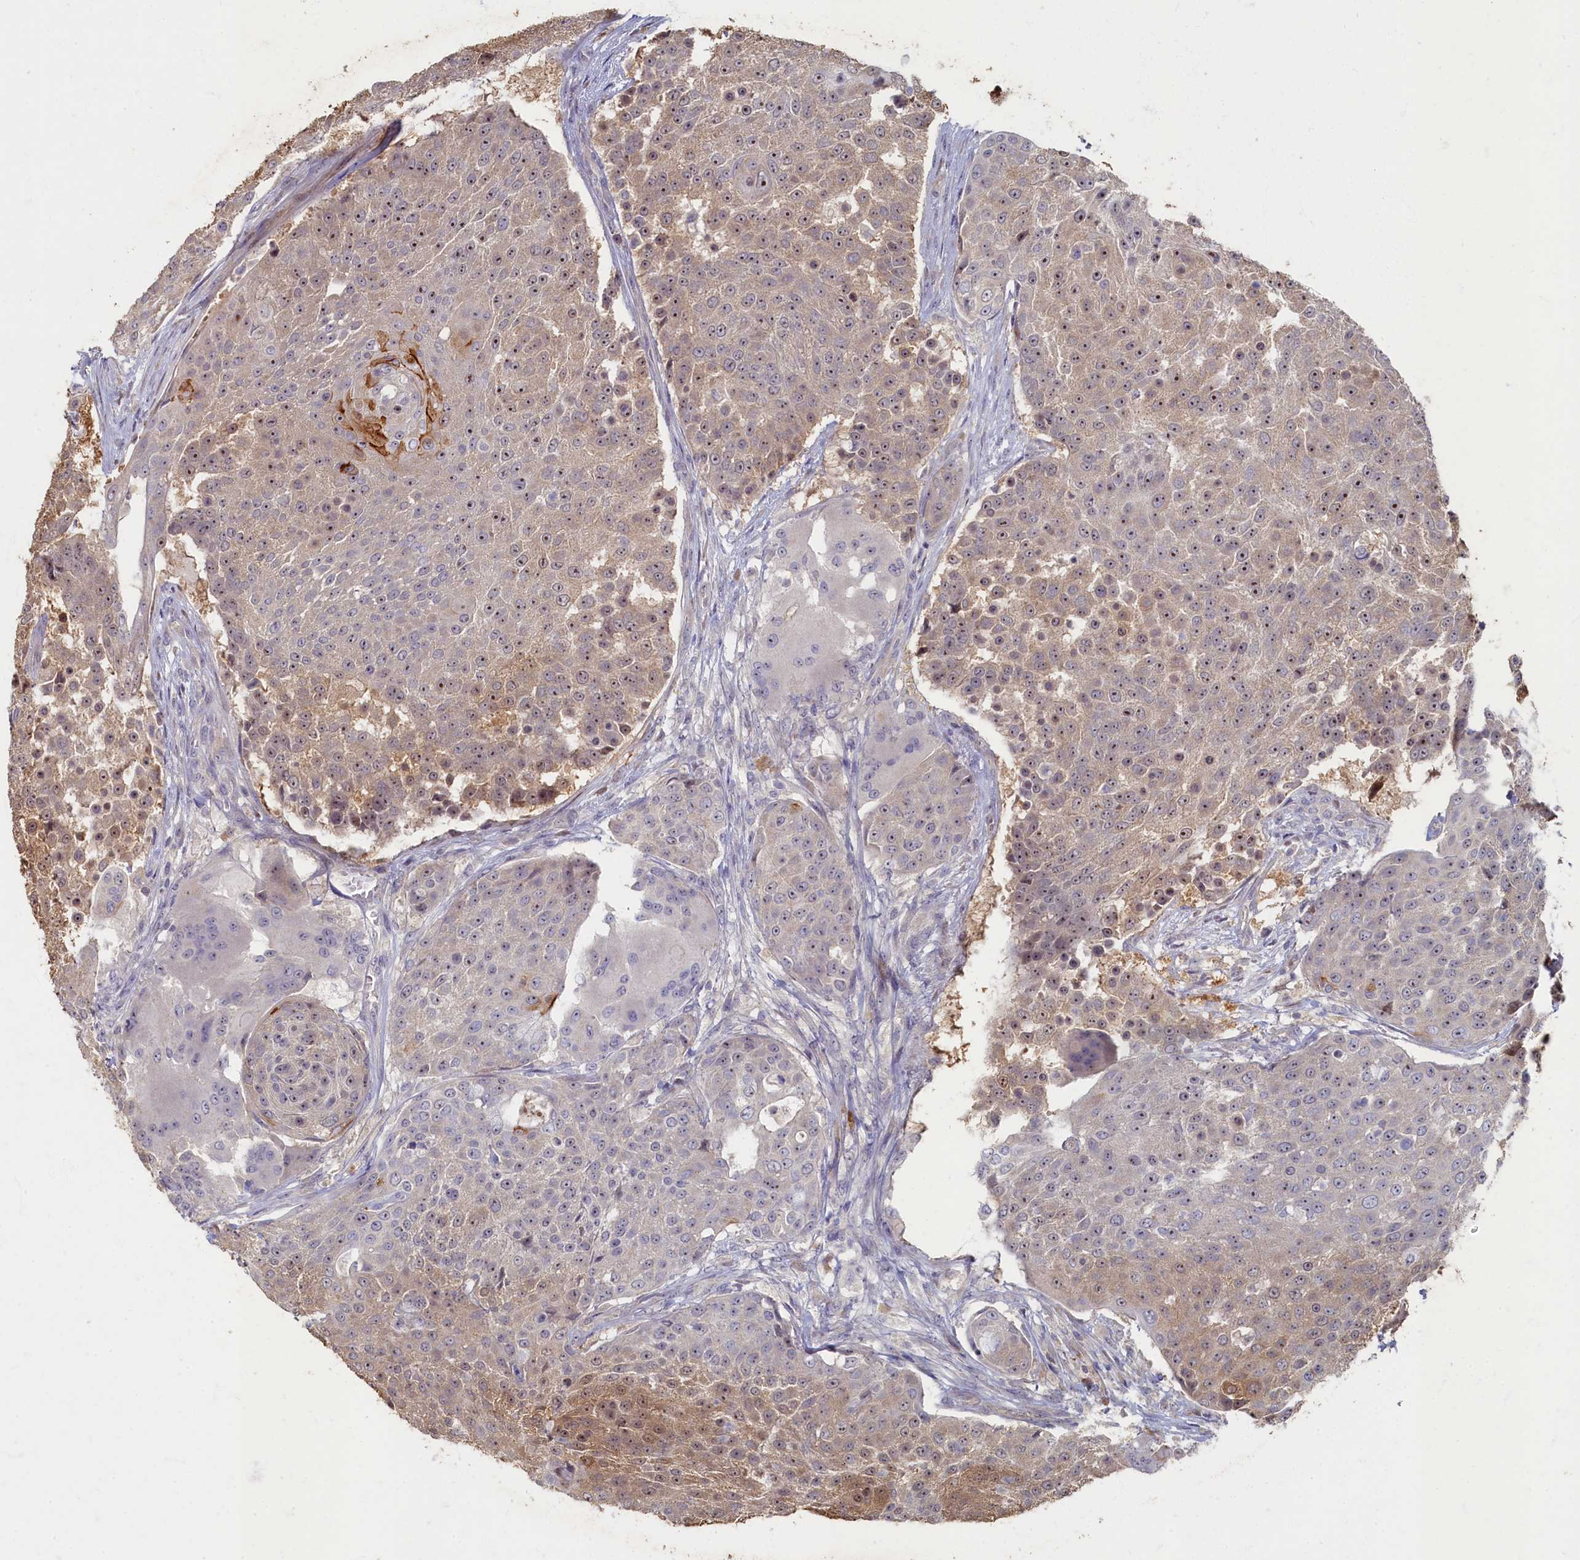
{"staining": {"intensity": "moderate", "quantity": "25%-75%", "location": "nuclear"}, "tissue": "urothelial cancer", "cell_type": "Tumor cells", "image_type": "cancer", "snomed": [{"axis": "morphology", "description": "Urothelial carcinoma, High grade"}, {"axis": "topography", "description": "Urinary bladder"}], "caption": "Urothelial cancer stained for a protein exhibits moderate nuclear positivity in tumor cells.", "gene": "HUNK", "patient": {"sex": "female", "age": 63}}